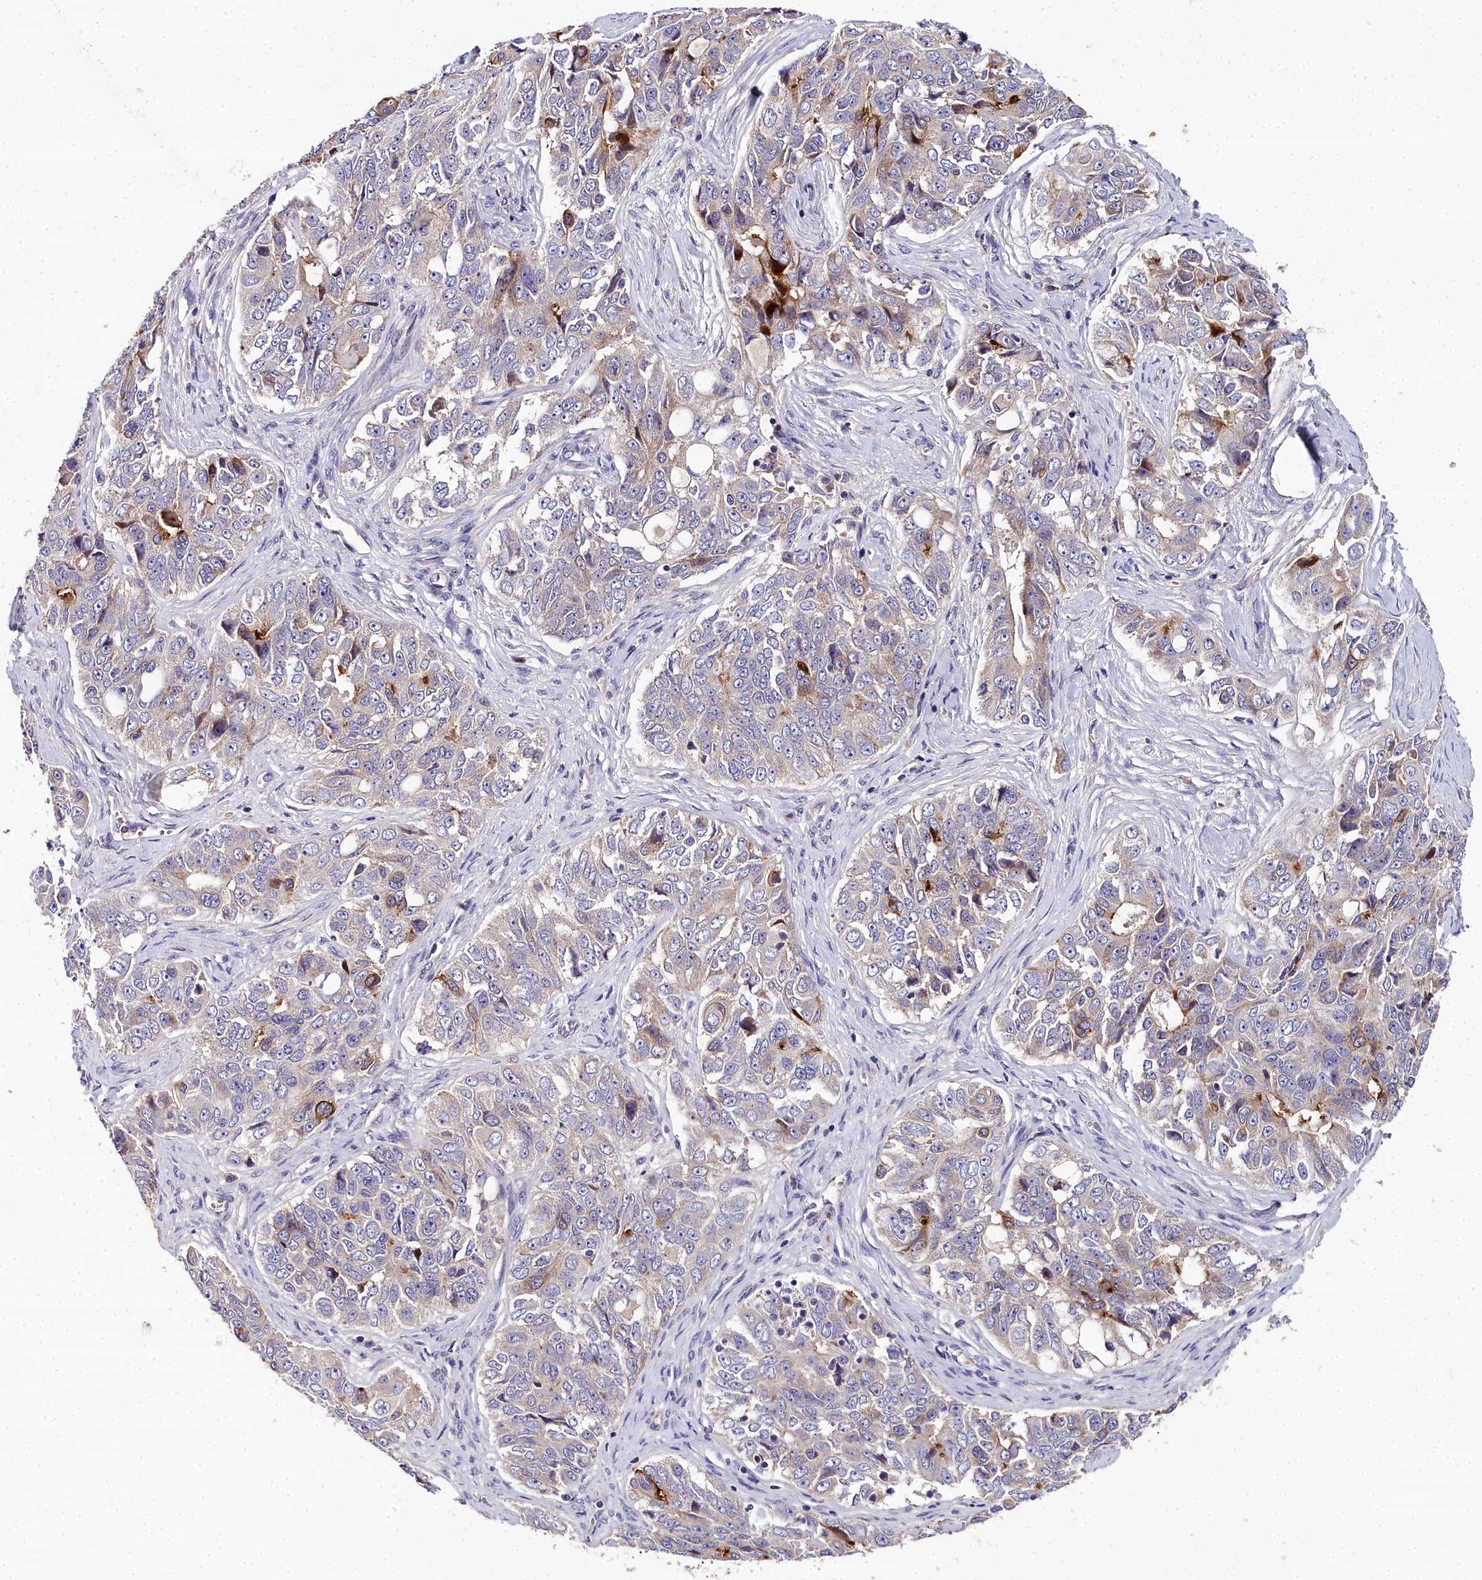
{"staining": {"intensity": "moderate", "quantity": "<25%", "location": "cytoplasmic/membranous"}, "tissue": "ovarian cancer", "cell_type": "Tumor cells", "image_type": "cancer", "snomed": [{"axis": "morphology", "description": "Carcinoma, endometroid"}, {"axis": "topography", "description": "Ovary"}], "caption": "A photomicrograph of endometroid carcinoma (ovarian) stained for a protein reveals moderate cytoplasmic/membranous brown staining in tumor cells.", "gene": "NT5M", "patient": {"sex": "female", "age": 51}}